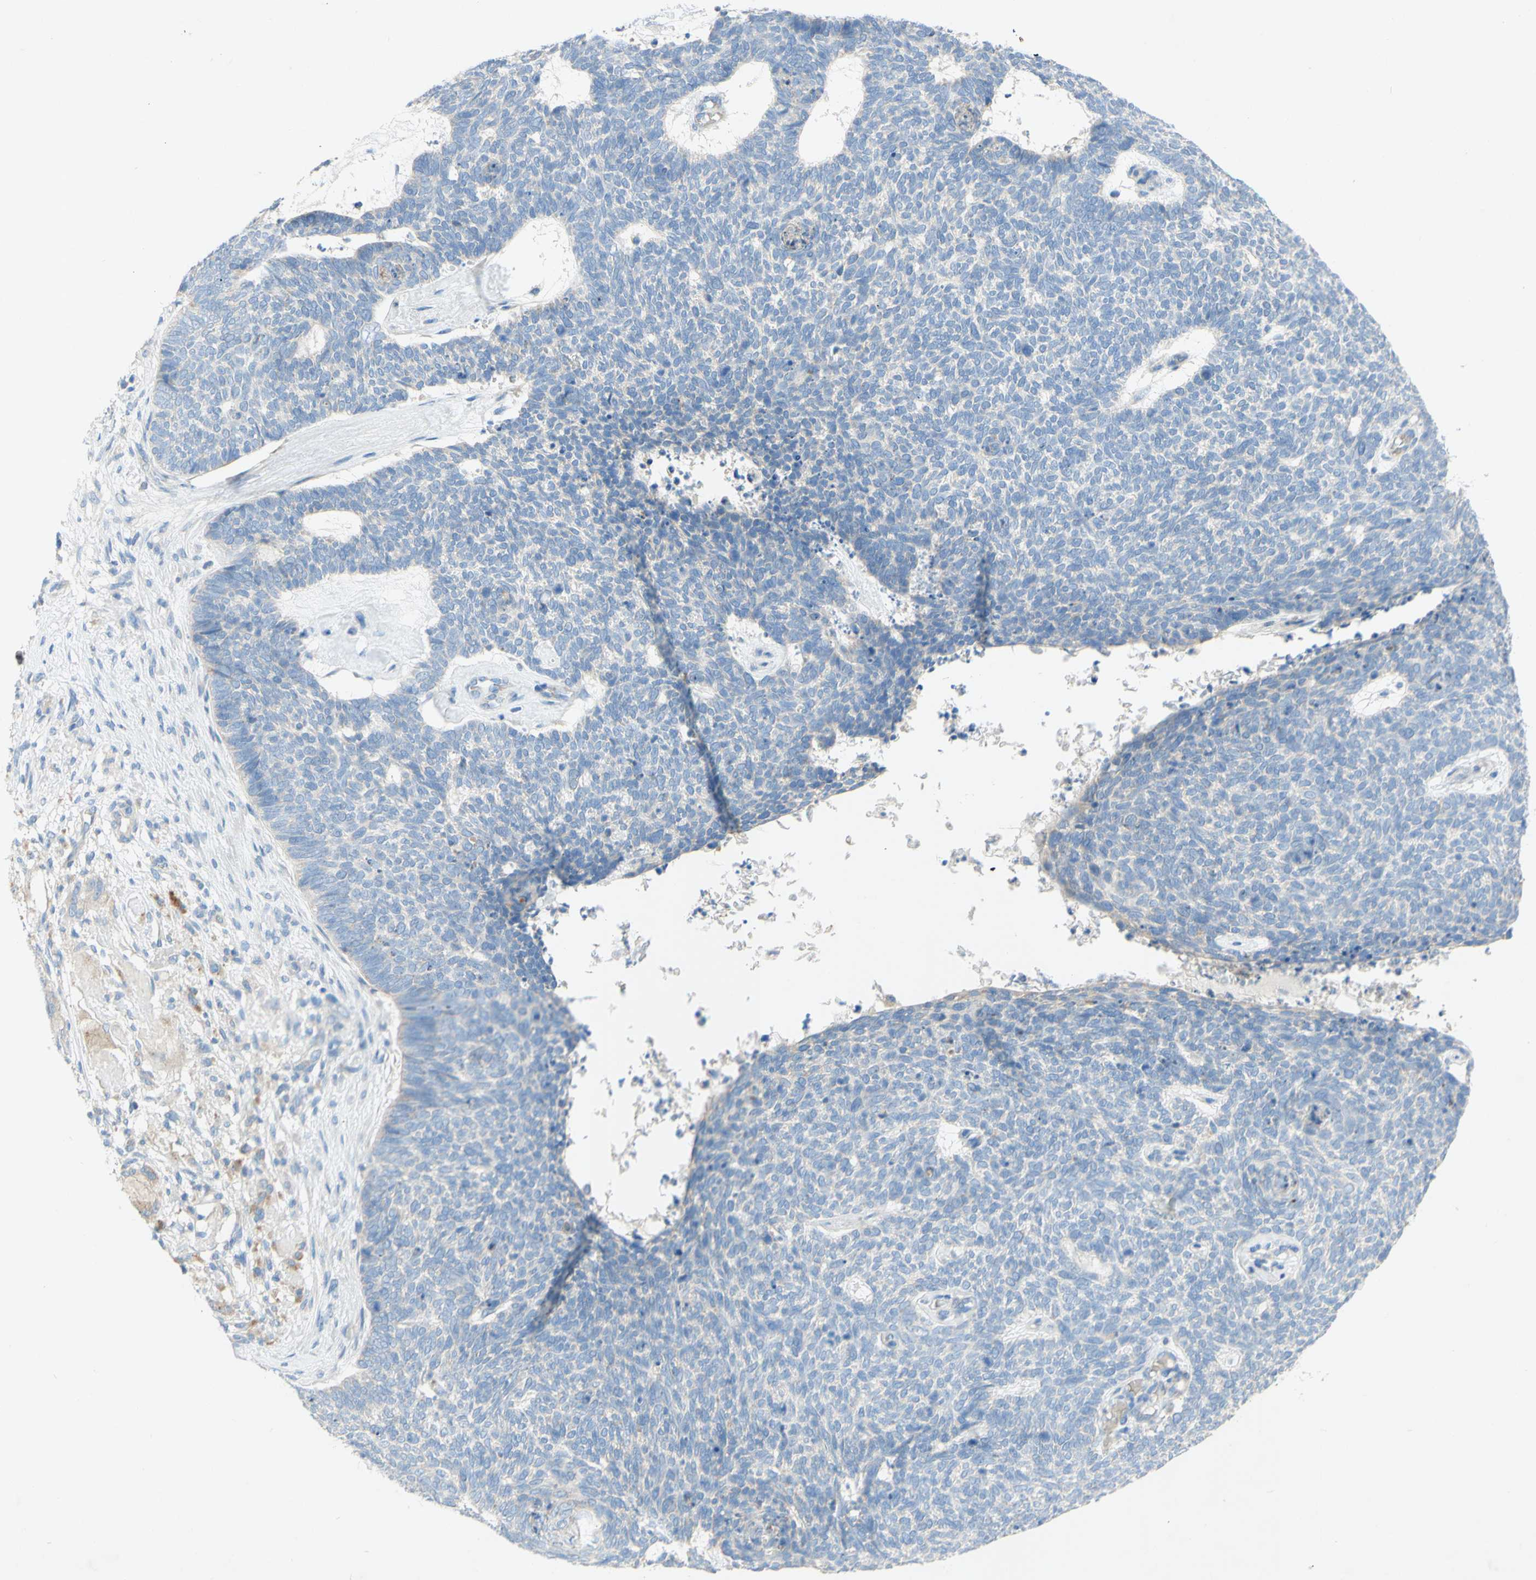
{"staining": {"intensity": "negative", "quantity": "none", "location": "none"}, "tissue": "skin cancer", "cell_type": "Tumor cells", "image_type": "cancer", "snomed": [{"axis": "morphology", "description": "Basal cell carcinoma"}, {"axis": "topography", "description": "Skin"}], "caption": "A histopathology image of human skin basal cell carcinoma is negative for staining in tumor cells.", "gene": "ACADL", "patient": {"sex": "female", "age": 84}}